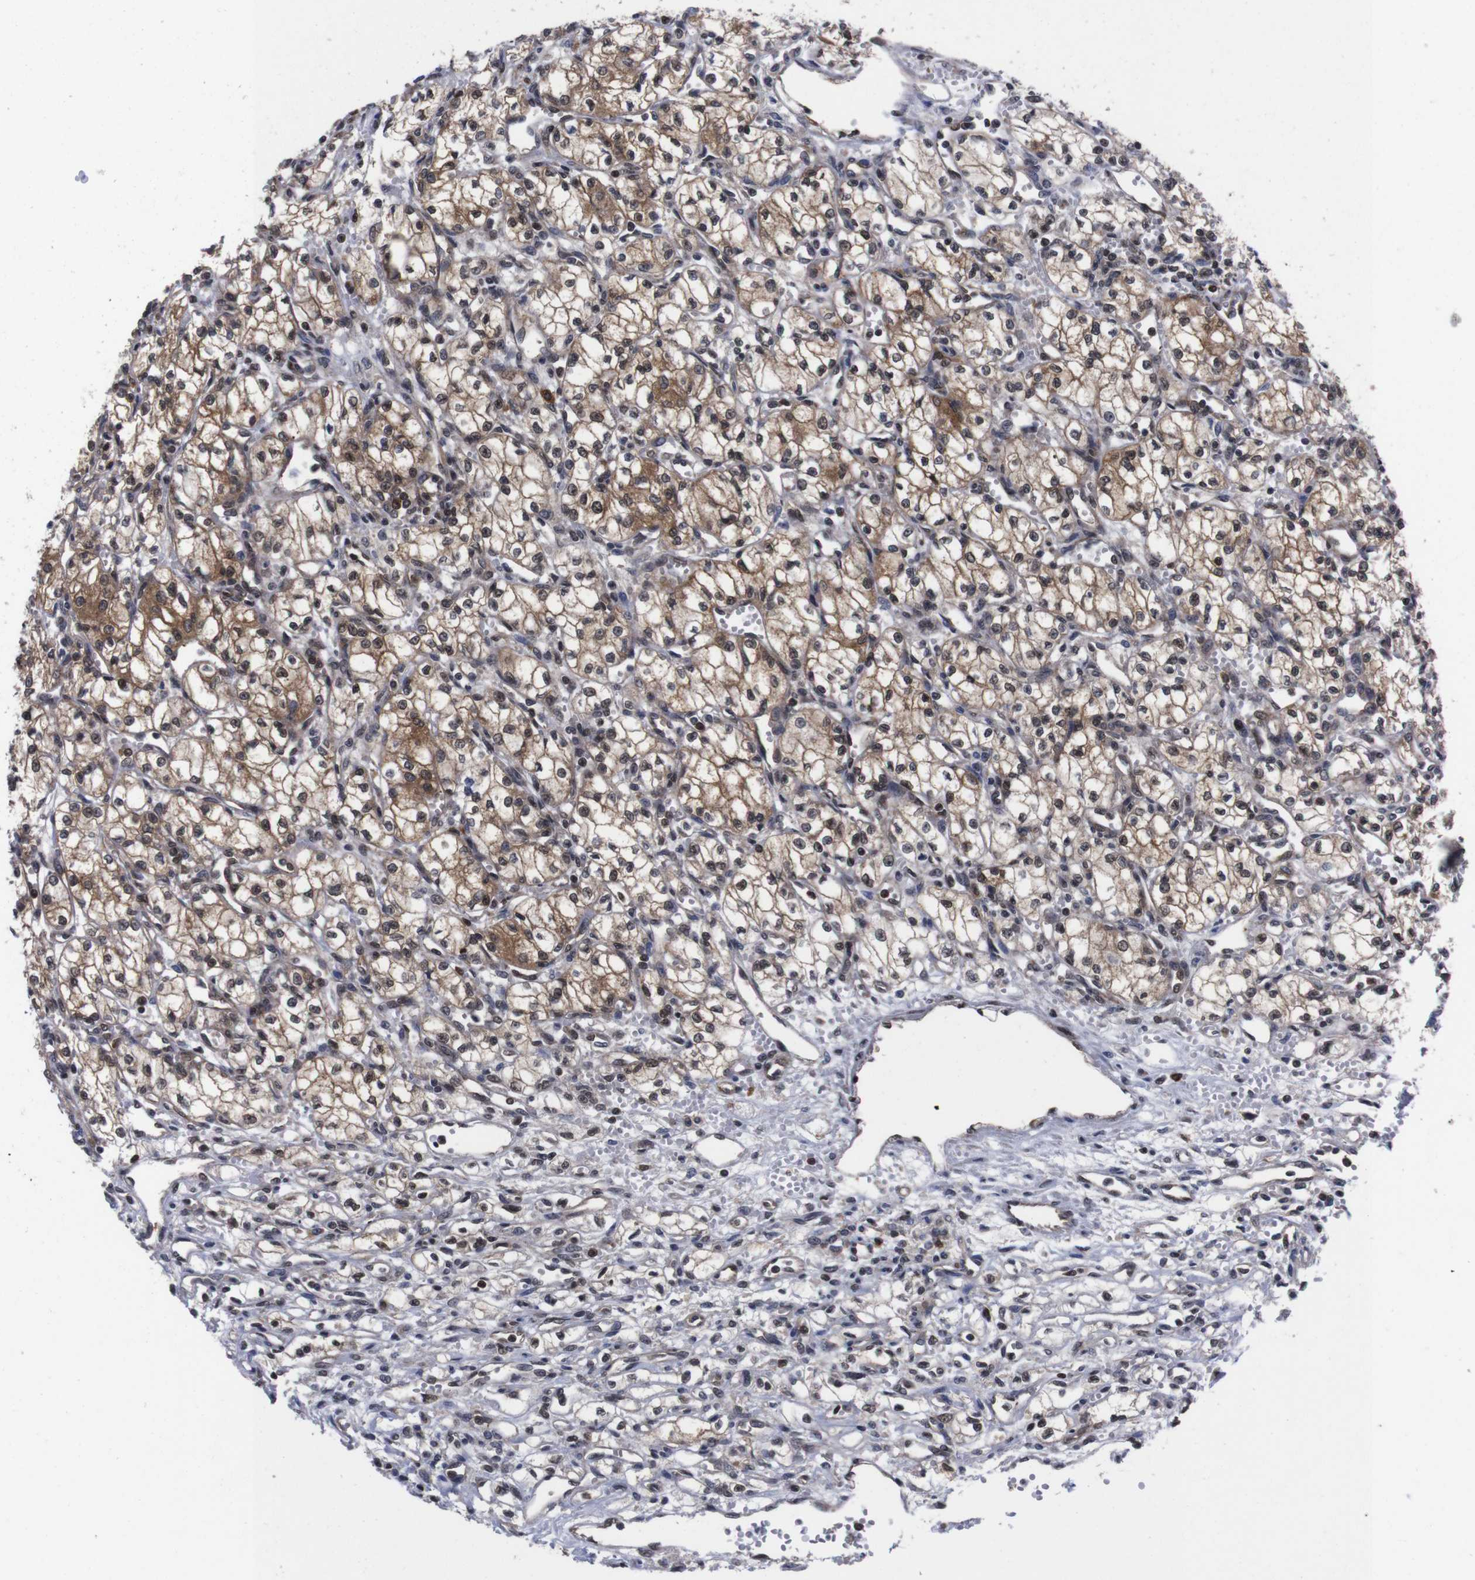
{"staining": {"intensity": "moderate", "quantity": ">75%", "location": "cytoplasmic/membranous"}, "tissue": "renal cancer", "cell_type": "Tumor cells", "image_type": "cancer", "snomed": [{"axis": "morphology", "description": "Normal tissue, NOS"}, {"axis": "morphology", "description": "Adenocarcinoma, NOS"}, {"axis": "topography", "description": "Kidney"}], "caption": "Immunohistochemical staining of renal cancer demonstrates moderate cytoplasmic/membranous protein staining in approximately >75% of tumor cells.", "gene": "UBQLN2", "patient": {"sex": "male", "age": 59}}